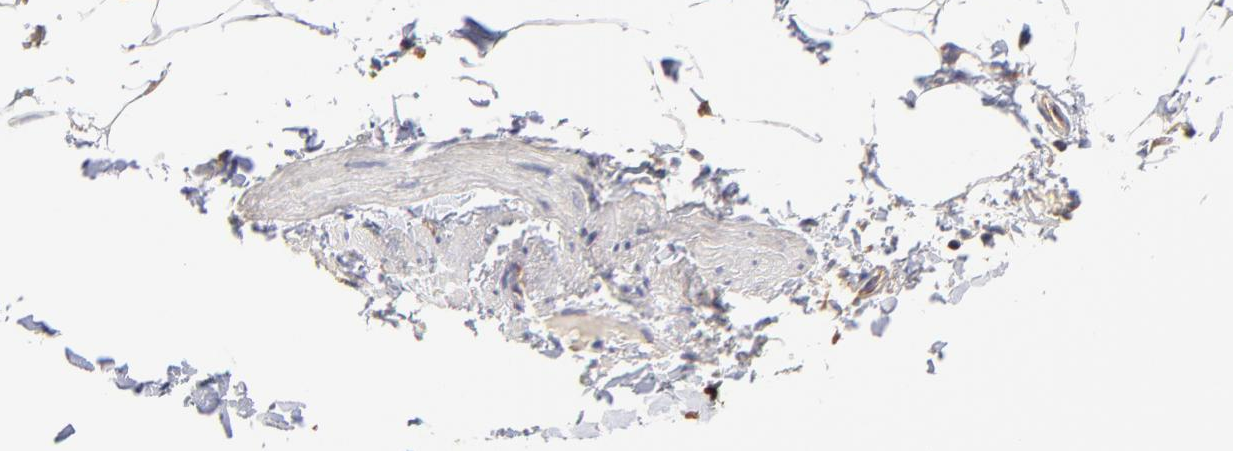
{"staining": {"intensity": "weak", "quantity": "<25%", "location": "cytoplasmic/membranous"}, "tissue": "adipose tissue", "cell_type": "Adipocytes", "image_type": "normal", "snomed": [{"axis": "morphology", "description": "Normal tissue, NOS"}, {"axis": "topography", "description": "Vascular tissue"}], "caption": "An immunohistochemistry (IHC) histopathology image of normal adipose tissue is shown. There is no staining in adipocytes of adipose tissue. The staining is performed using DAB (3,3'-diaminobenzidine) brown chromogen with nuclei counter-stained in using hematoxylin.", "gene": "CD2AP", "patient": {"sex": "male", "age": 41}}